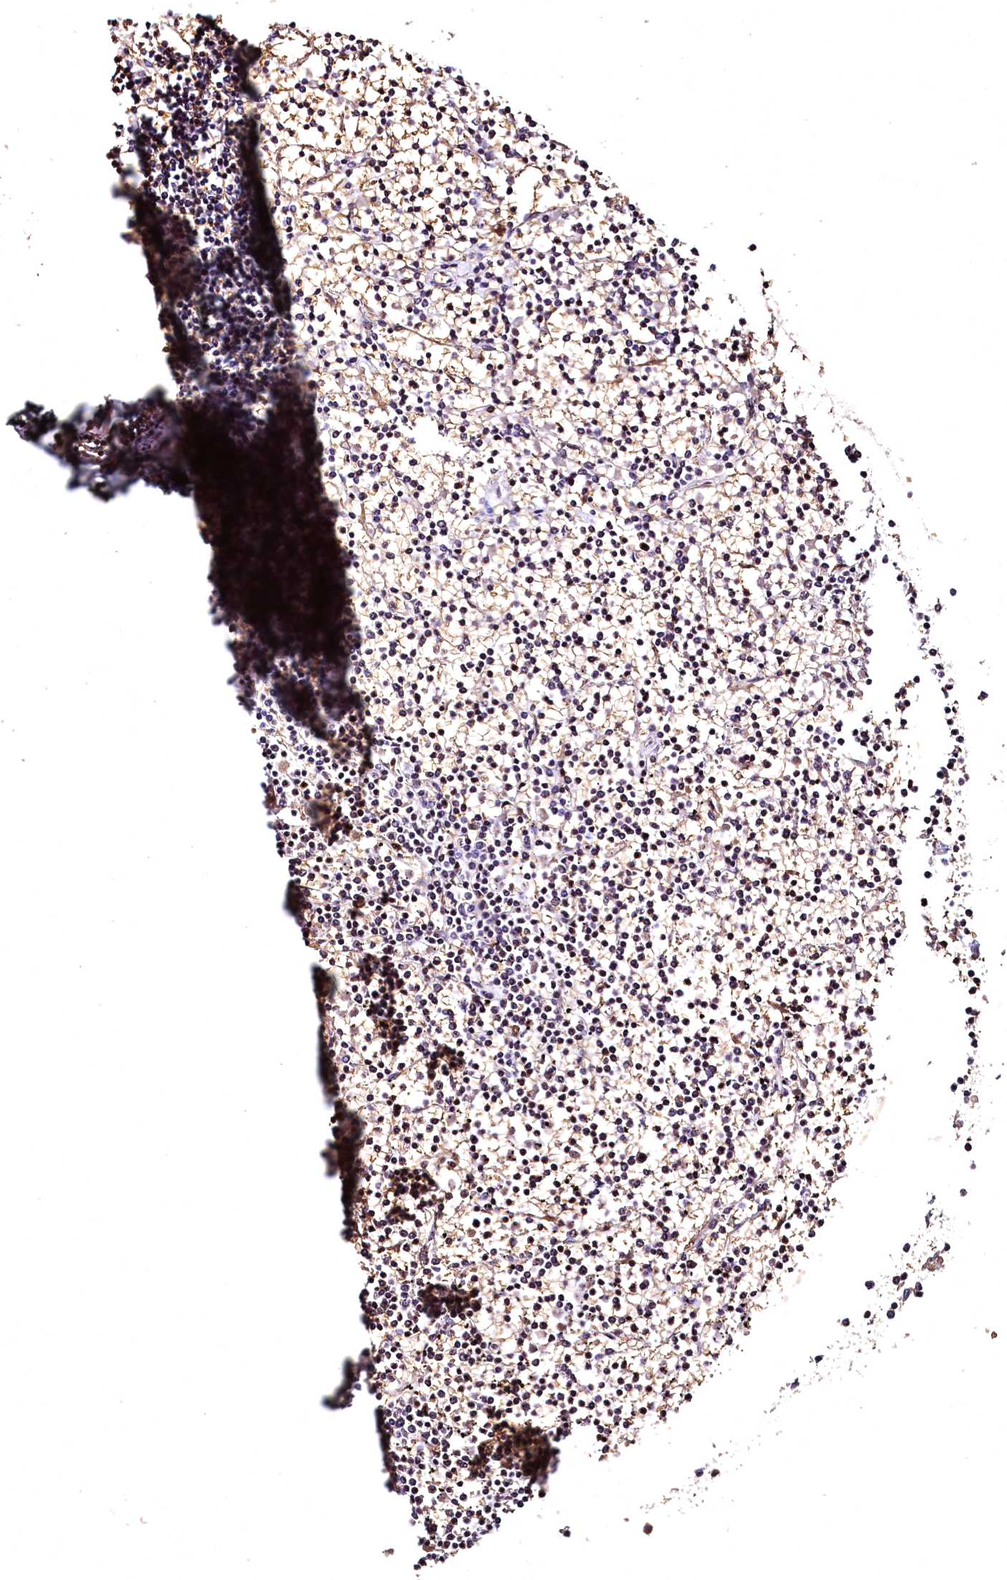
{"staining": {"intensity": "negative", "quantity": "none", "location": "none"}, "tissue": "lymphoma", "cell_type": "Tumor cells", "image_type": "cancer", "snomed": [{"axis": "morphology", "description": "Malignant lymphoma, non-Hodgkin's type, Low grade"}, {"axis": "topography", "description": "Spleen"}], "caption": "IHC of low-grade malignant lymphoma, non-Hodgkin's type shows no expression in tumor cells. The staining is performed using DAB brown chromogen with nuclei counter-stained in using hematoxylin.", "gene": "SPTA1", "patient": {"sex": "female", "age": 19}}